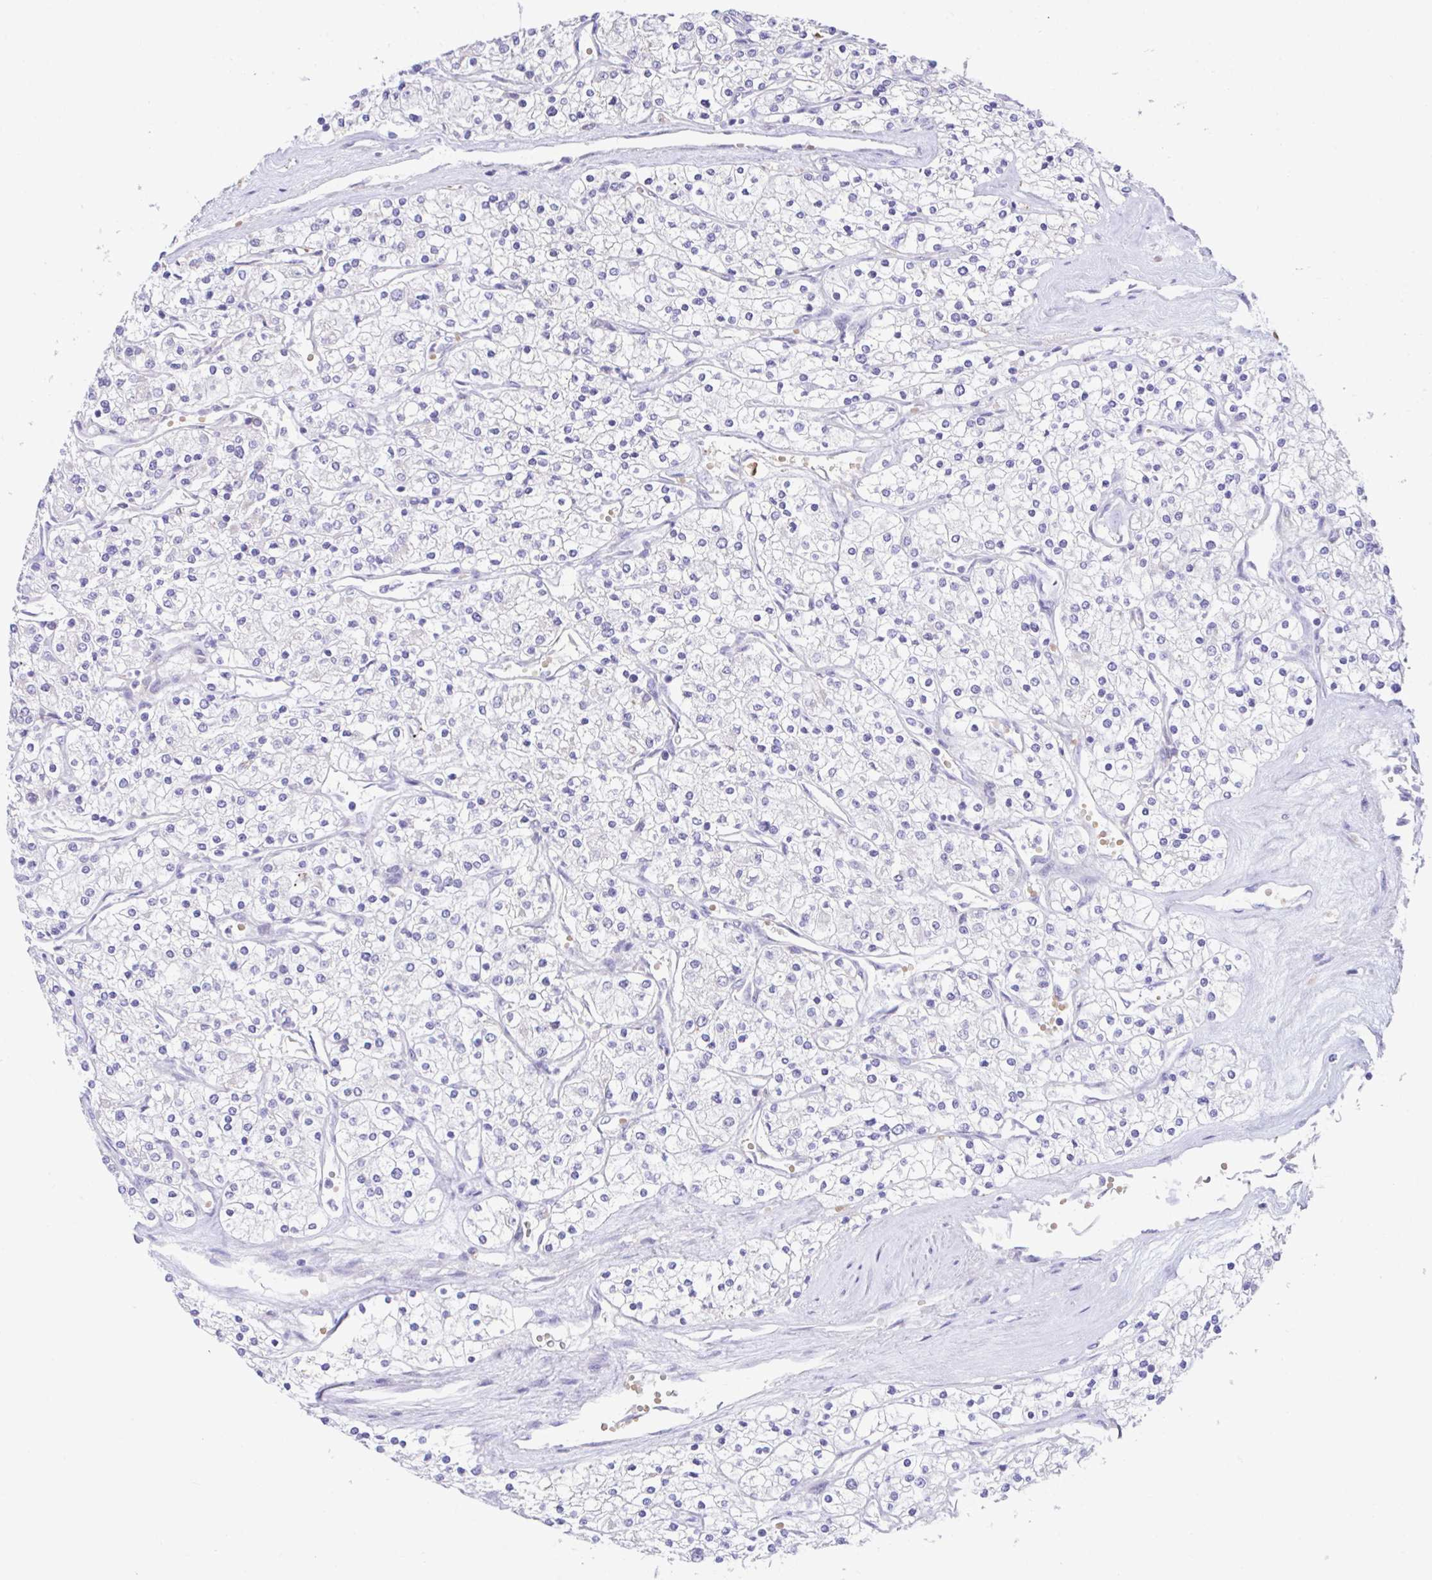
{"staining": {"intensity": "negative", "quantity": "none", "location": "none"}, "tissue": "renal cancer", "cell_type": "Tumor cells", "image_type": "cancer", "snomed": [{"axis": "morphology", "description": "Adenocarcinoma, NOS"}, {"axis": "topography", "description": "Kidney"}], "caption": "Immunohistochemistry micrograph of human adenocarcinoma (renal) stained for a protein (brown), which displays no staining in tumor cells.", "gene": "CENPQ", "patient": {"sex": "male", "age": 80}}